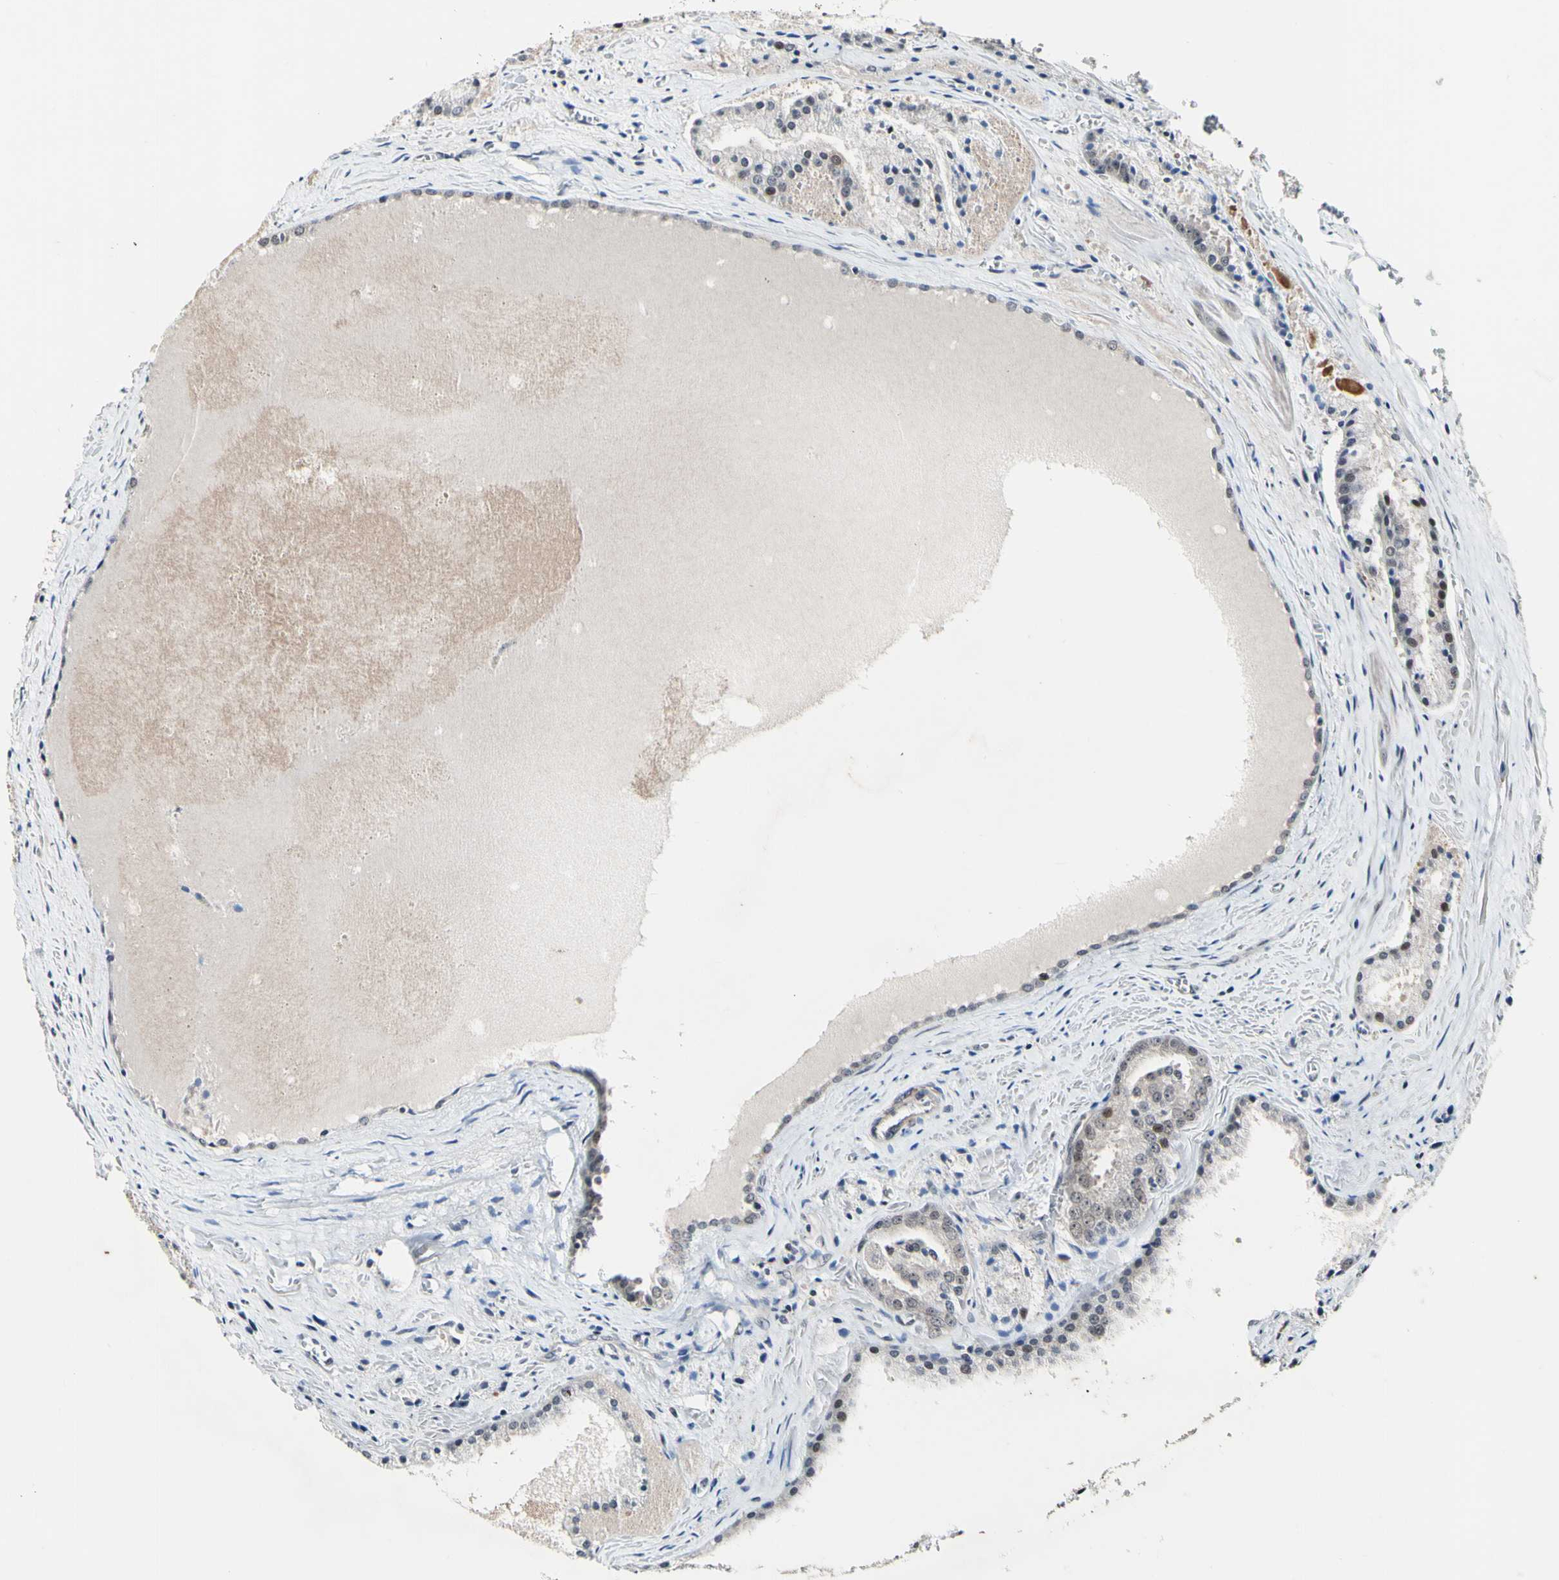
{"staining": {"intensity": "weak", "quantity": ">75%", "location": "cytoplasmic/membranous,nuclear"}, "tissue": "prostate cancer", "cell_type": "Tumor cells", "image_type": "cancer", "snomed": [{"axis": "morphology", "description": "Adenocarcinoma, Low grade"}, {"axis": "topography", "description": "Prostate"}], "caption": "Protein expression analysis of human prostate cancer (low-grade adenocarcinoma) reveals weak cytoplasmic/membranous and nuclear expression in approximately >75% of tumor cells. The staining was performed using DAB (3,3'-diaminobenzidine), with brown indicating positive protein expression. Nuclei are stained blue with hematoxylin.", "gene": "PSMD10", "patient": {"sex": "male", "age": 64}}